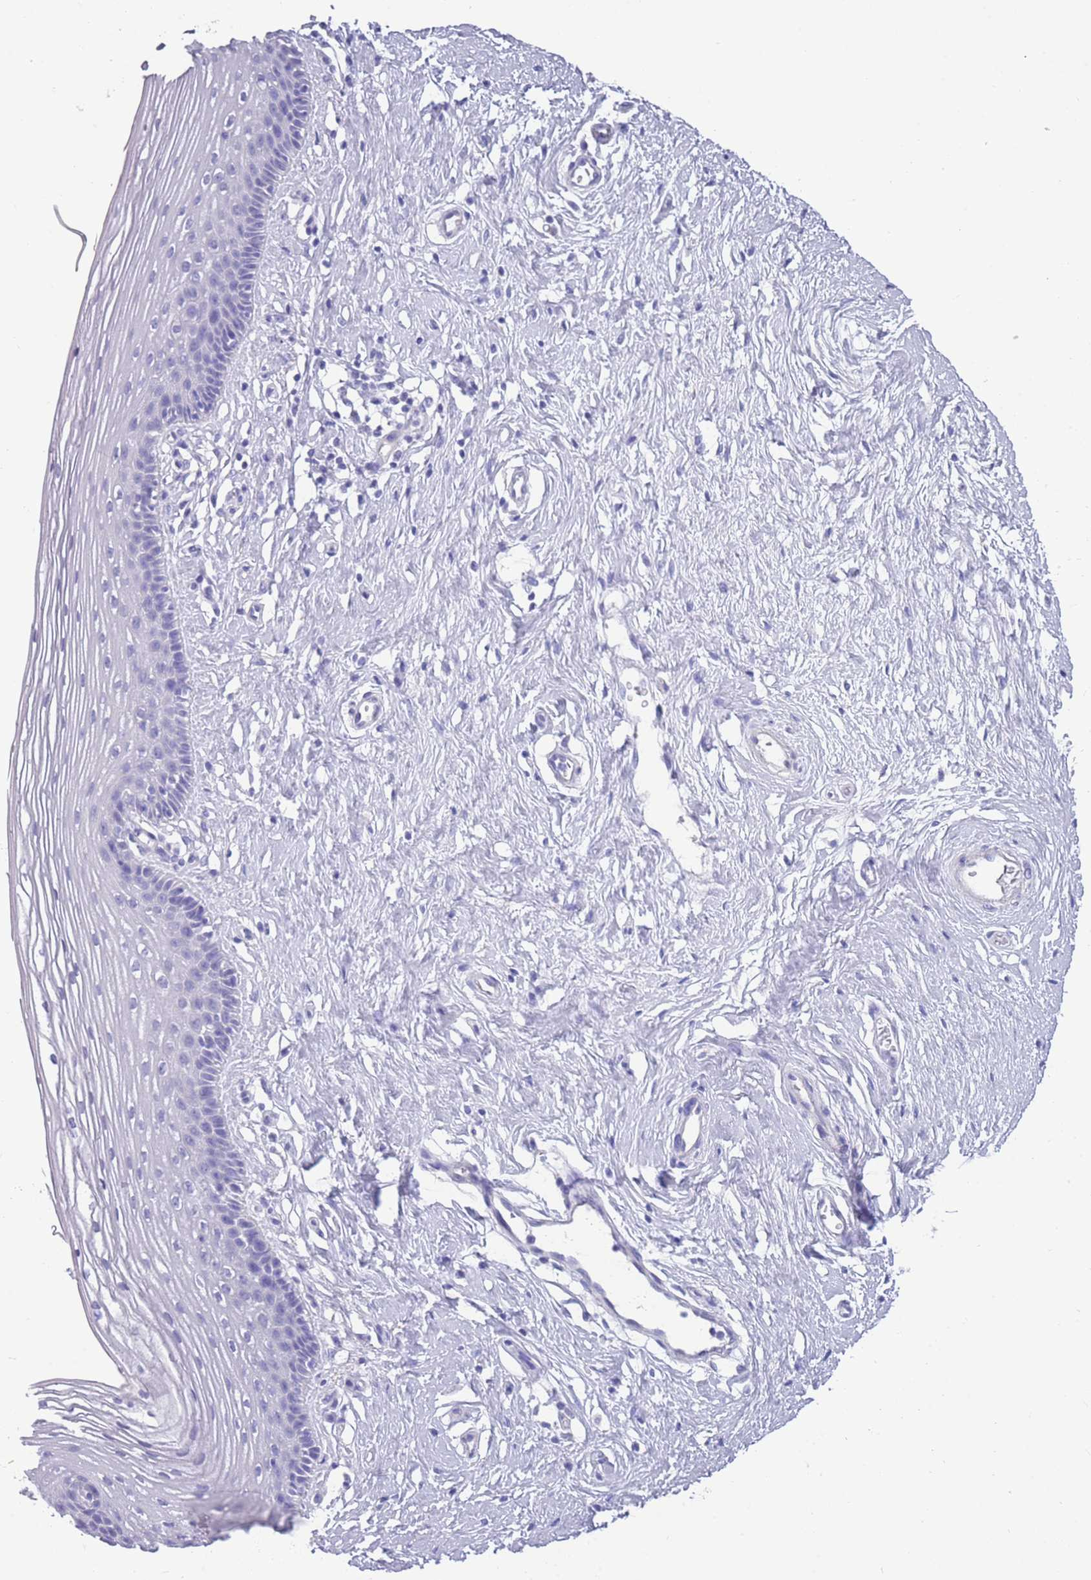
{"staining": {"intensity": "negative", "quantity": "none", "location": "none"}, "tissue": "vagina", "cell_type": "Squamous epithelial cells", "image_type": "normal", "snomed": [{"axis": "morphology", "description": "Normal tissue, NOS"}, {"axis": "topography", "description": "Vagina"}], "caption": "Benign vagina was stained to show a protein in brown. There is no significant positivity in squamous epithelial cells. (DAB immunohistochemistry, high magnification).", "gene": "INTS2", "patient": {"sex": "female", "age": 46}}